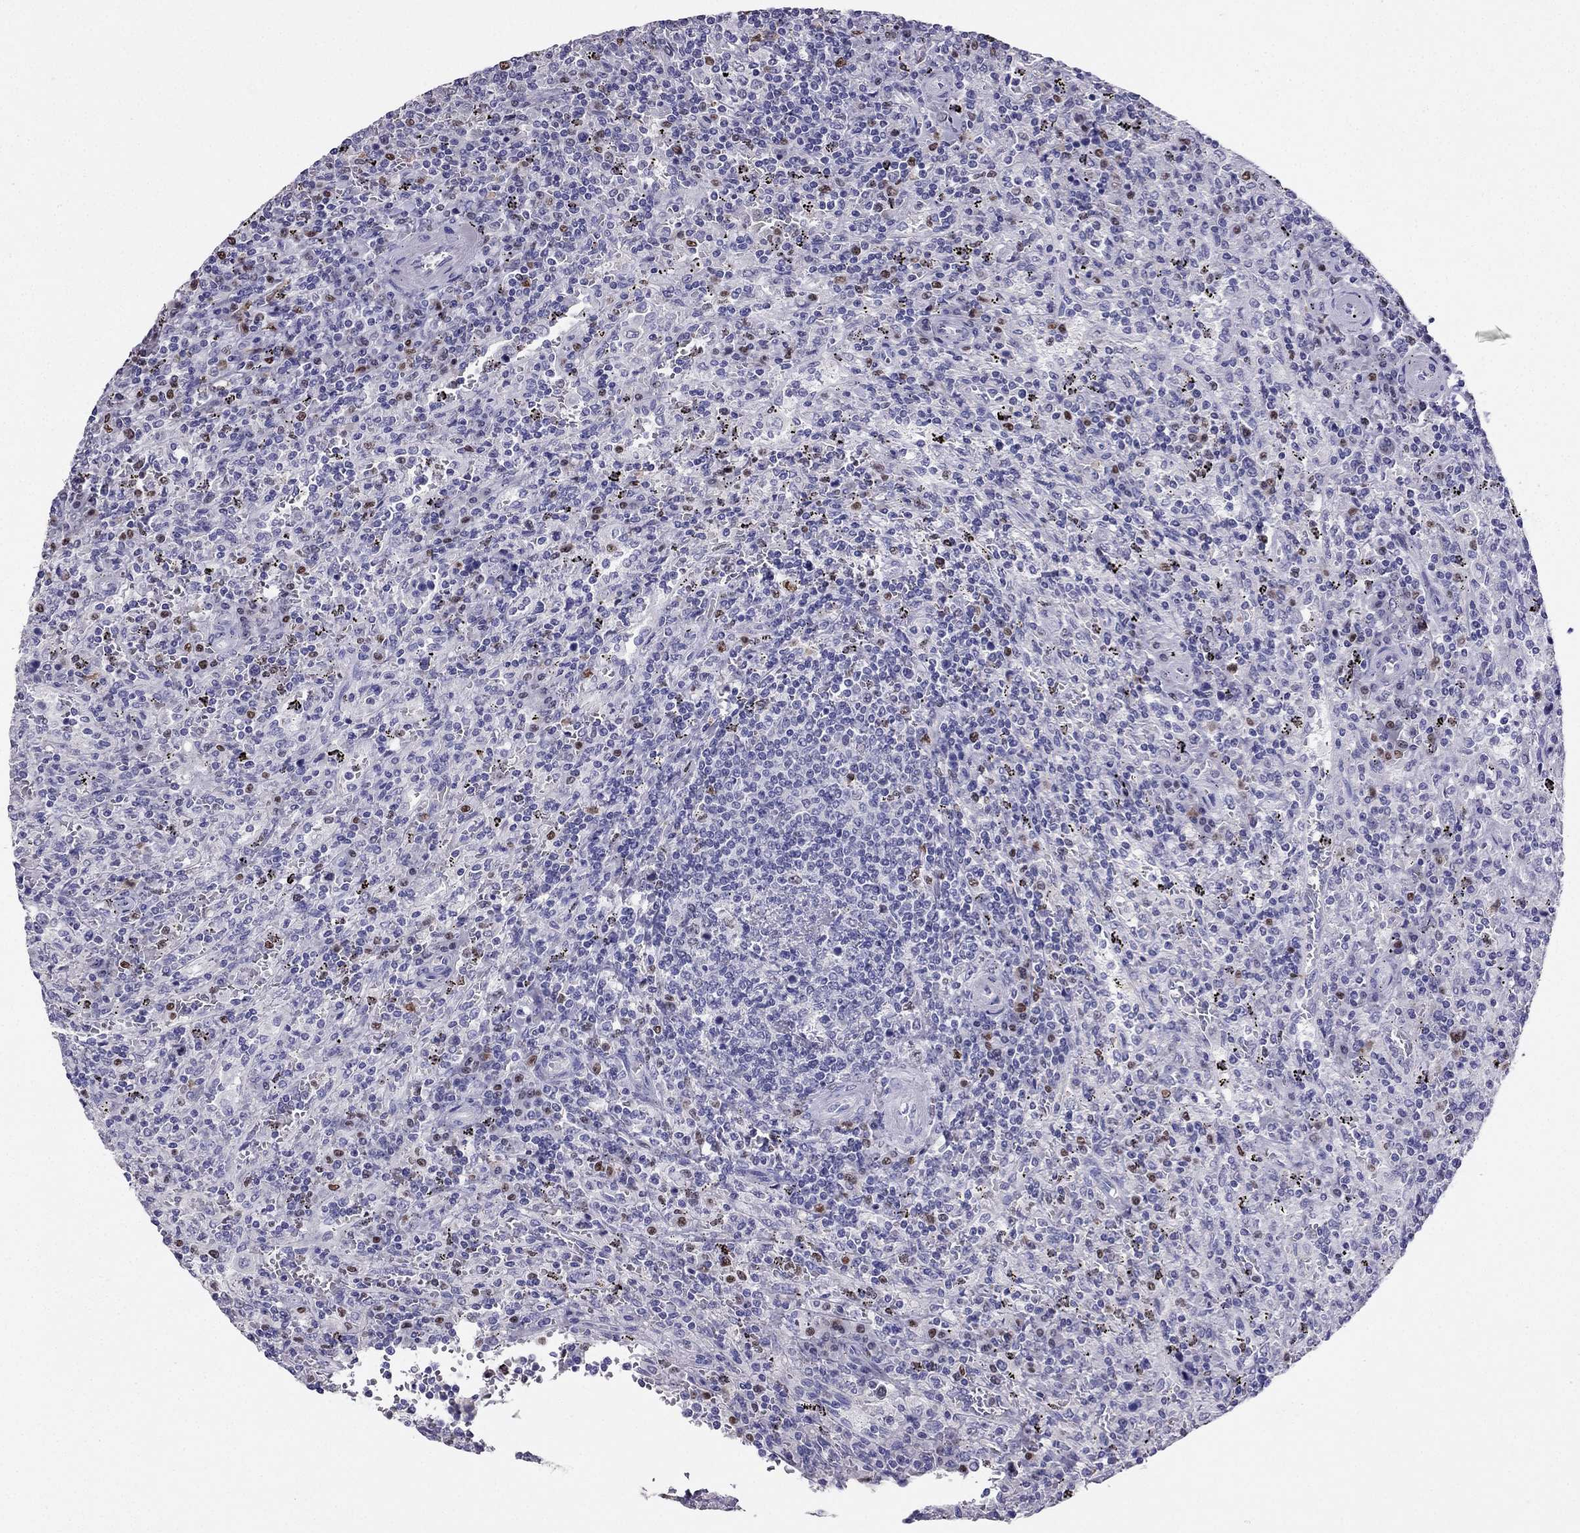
{"staining": {"intensity": "negative", "quantity": "none", "location": "none"}, "tissue": "lymphoma", "cell_type": "Tumor cells", "image_type": "cancer", "snomed": [{"axis": "morphology", "description": "Malignant lymphoma, non-Hodgkin's type, Low grade"}, {"axis": "topography", "description": "Spleen"}], "caption": "DAB (3,3'-diaminobenzidine) immunohistochemical staining of malignant lymphoma, non-Hodgkin's type (low-grade) demonstrates no significant positivity in tumor cells. (Stains: DAB immunohistochemistry (IHC) with hematoxylin counter stain, Microscopy: brightfield microscopy at high magnification).", "gene": "ARID3A", "patient": {"sex": "male", "age": 62}}